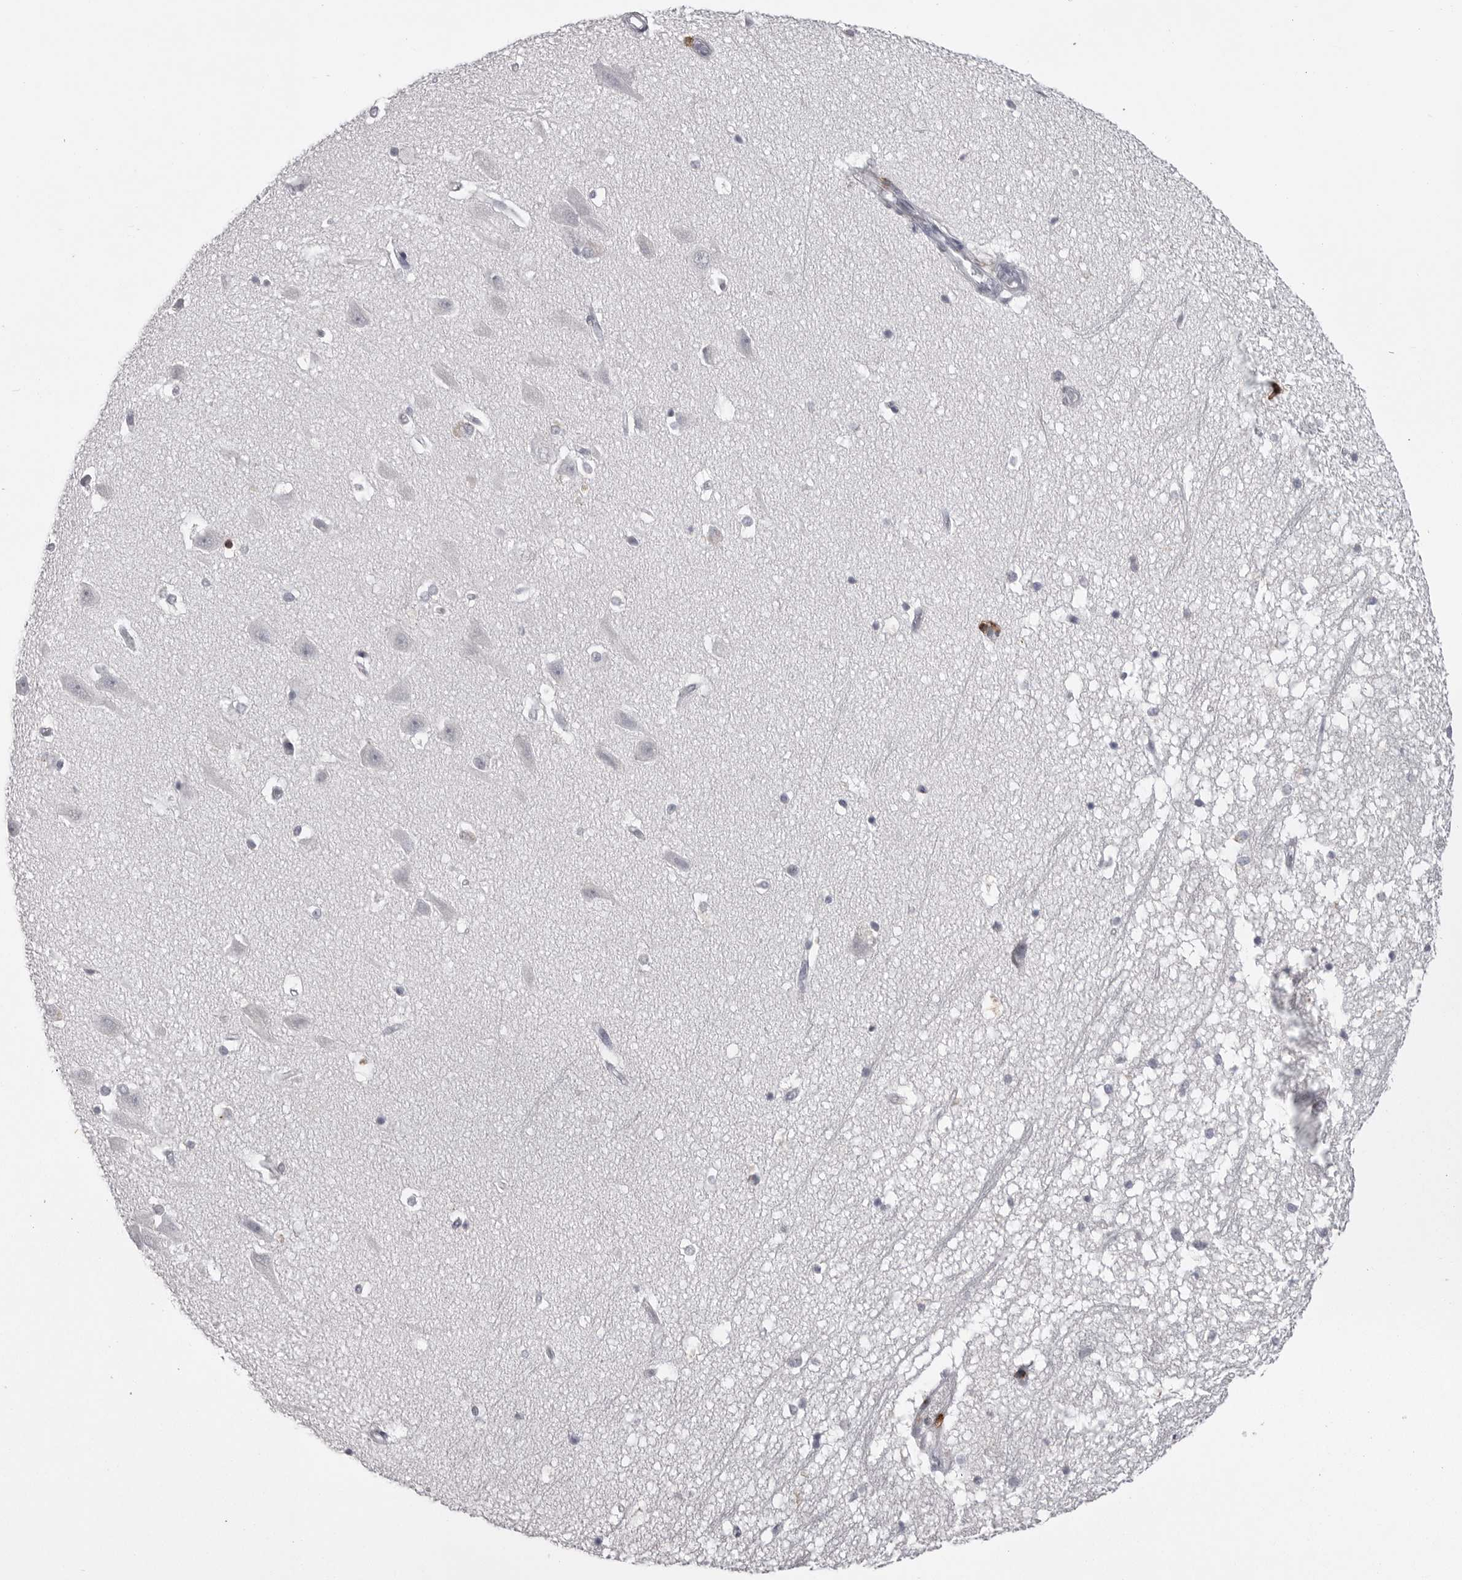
{"staining": {"intensity": "negative", "quantity": "none", "location": "none"}, "tissue": "hippocampus", "cell_type": "Glial cells", "image_type": "normal", "snomed": [{"axis": "morphology", "description": "Normal tissue, NOS"}, {"axis": "topography", "description": "Hippocampus"}], "caption": "IHC histopathology image of unremarkable human hippocampus stained for a protein (brown), which shows no positivity in glial cells.", "gene": "ITGAL", "patient": {"sex": "male", "age": 45}}